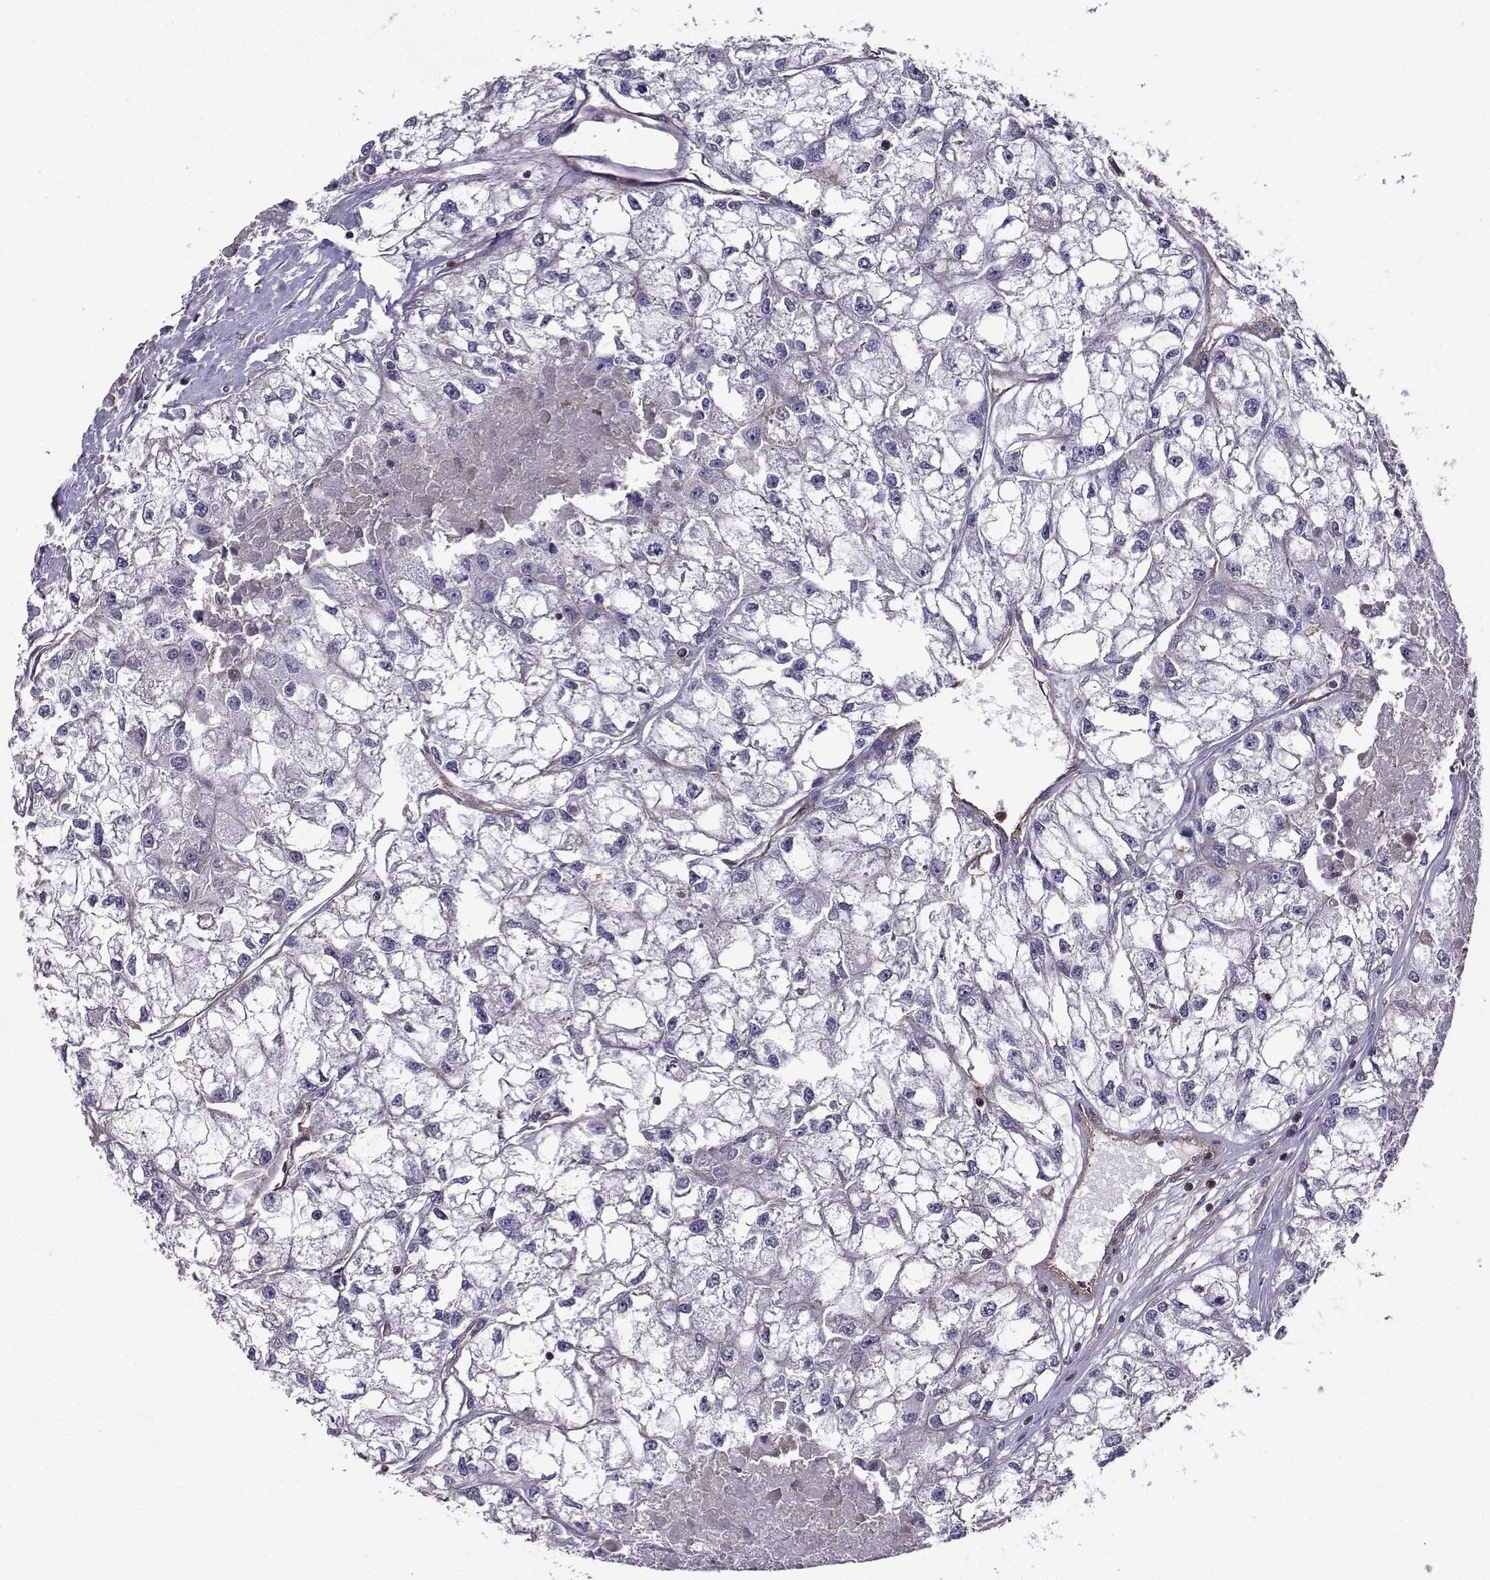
{"staining": {"intensity": "negative", "quantity": "none", "location": "none"}, "tissue": "renal cancer", "cell_type": "Tumor cells", "image_type": "cancer", "snomed": [{"axis": "morphology", "description": "Adenocarcinoma, NOS"}, {"axis": "topography", "description": "Kidney"}], "caption": "Immunohistochemistry (IHC) of adenocarcinoma (renal) displays no expression in tumor cells.", "gene": "ITGB8", "patient": {"sex": "male", "age": 56}}